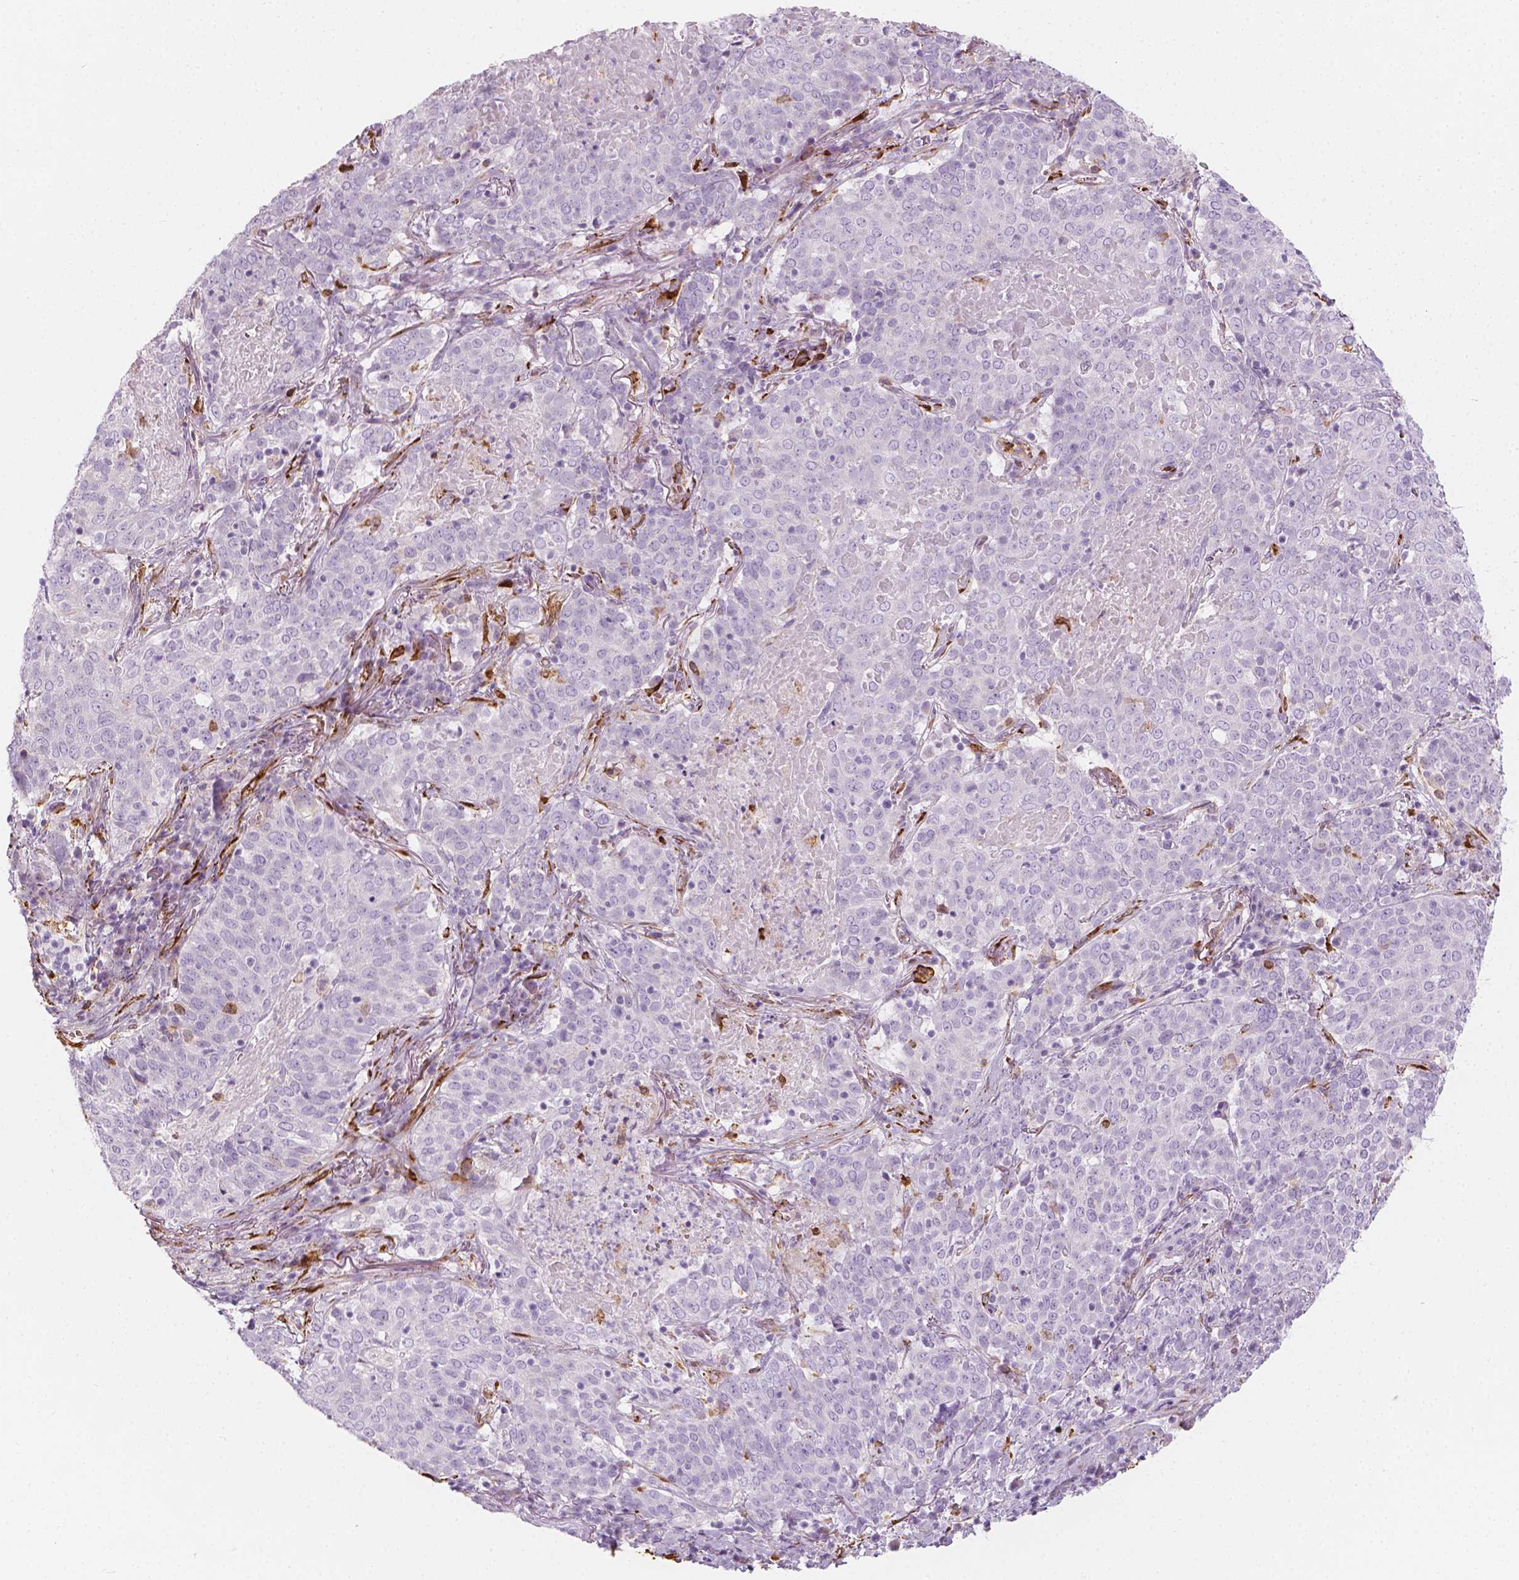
{"staining": {"intensity": "negative", "quantity": "none", "location": "none"}, "tissue": "lung cancer", "cell_type": "Tumor cells", "image_type": "cancer", "snomed": [{"axis": "morphology", "description": "Squamous cell carcinoma, NOS"}, {"axis": "topography", "description": "Lung"}], "caption": "Immunohistochemistry photomicrograph of human squamous cell carcinoma (lung) stained for a protein (brown), which demonstrates no positivity in tumor cells.", "gene": "CES1", "patient": {"sex": "male", "age": 82}}